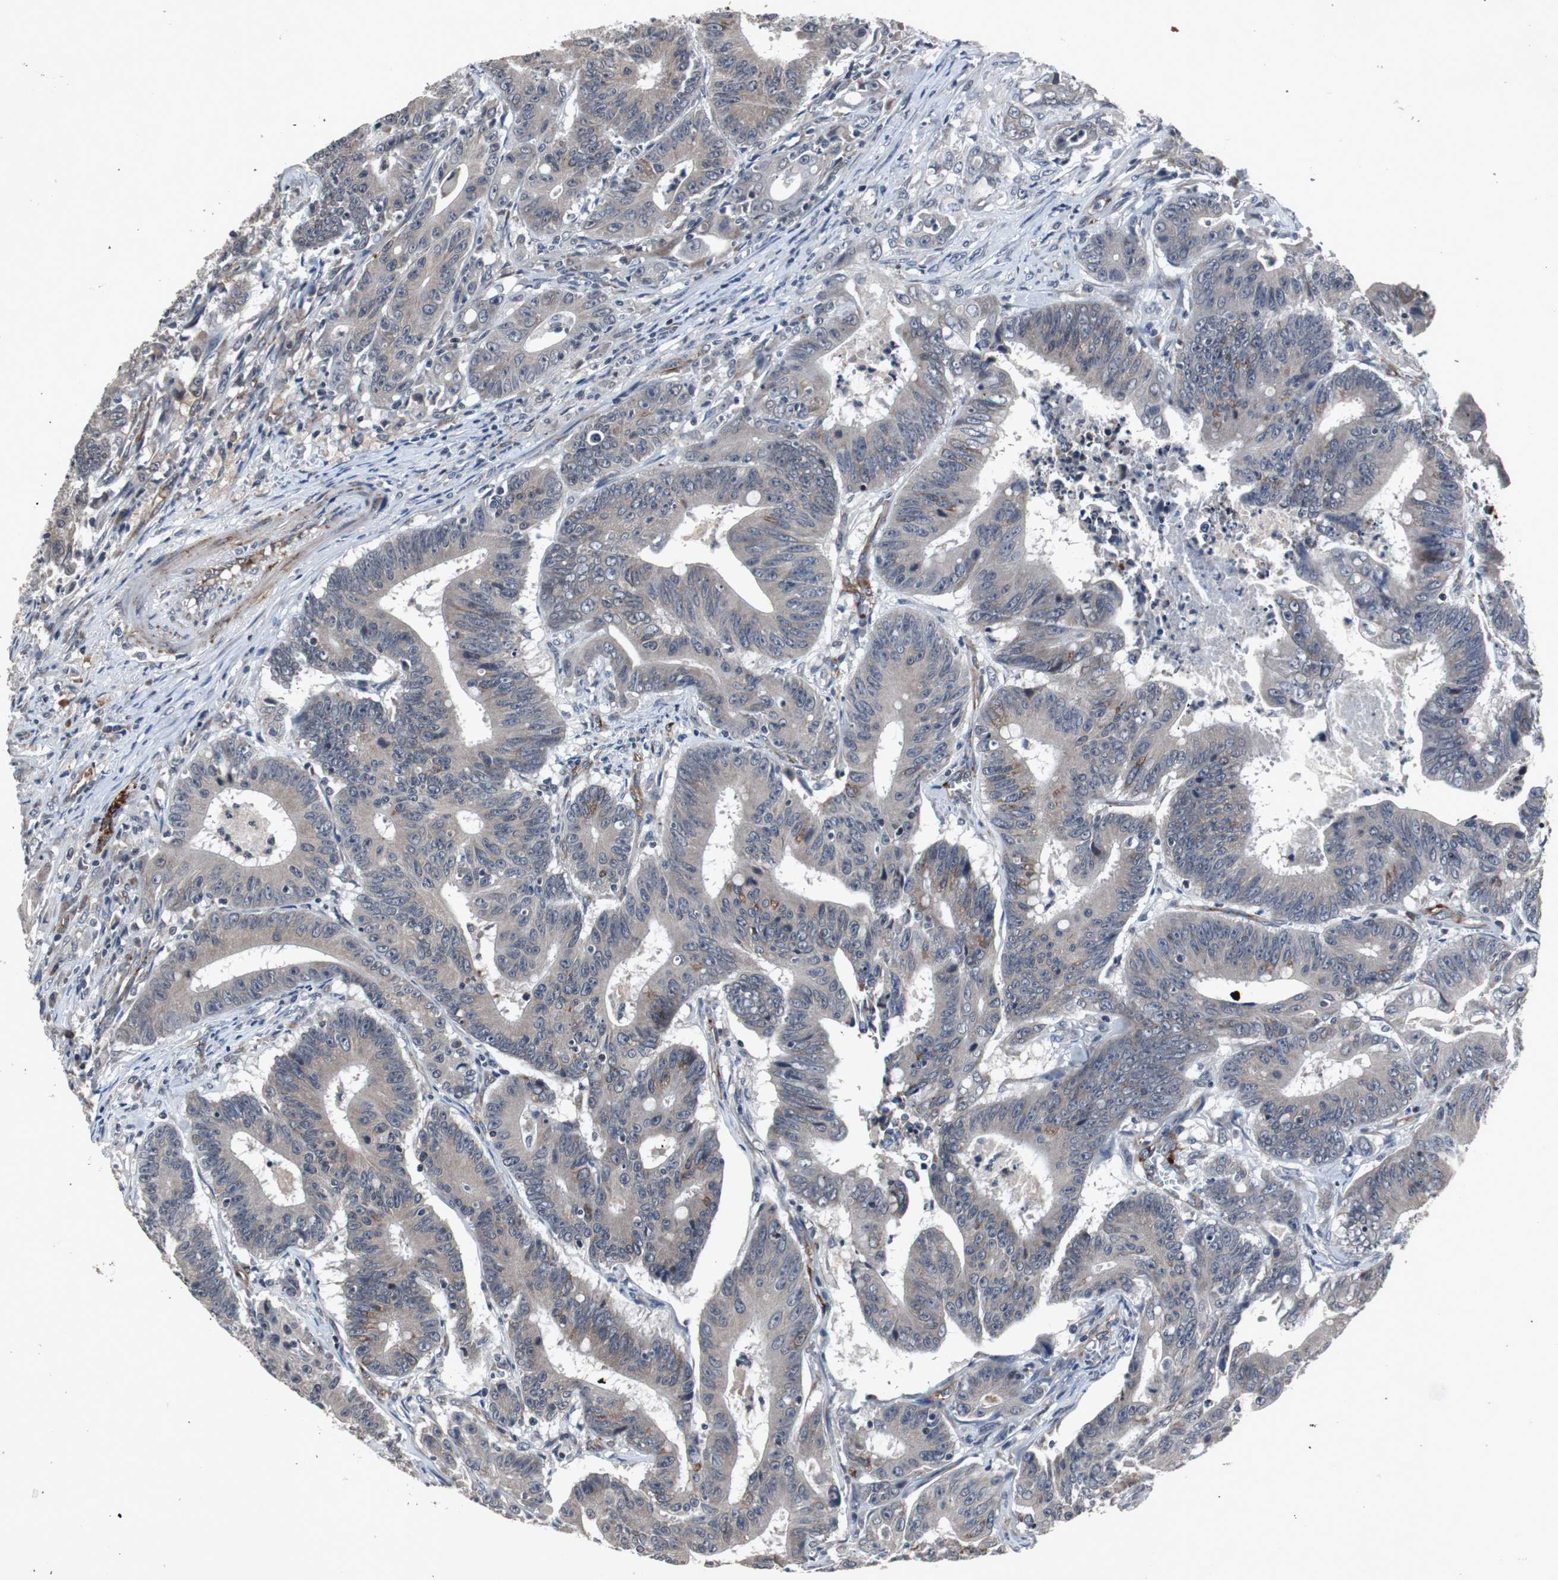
{"staining": {"intensity": "moderate", "quantity": "<25%", "location": "cytoplasmic/membranous"}, "tissue": "colorectal cancer", "cell_type": "Tumor cells", "image_type": "cancer", "snomed": [{"axis": "morphology", "description": "Adenocarcinoma, NOS"}, {"axis": "topography", "description": "Colon"}], "caption": "A brown stain labels moderate cytoplasmic/membranous expression of a protein in colorectal cancer tumor cells.", "gene": "CRADD", "patient": {"sex": "male", "age": 45}}